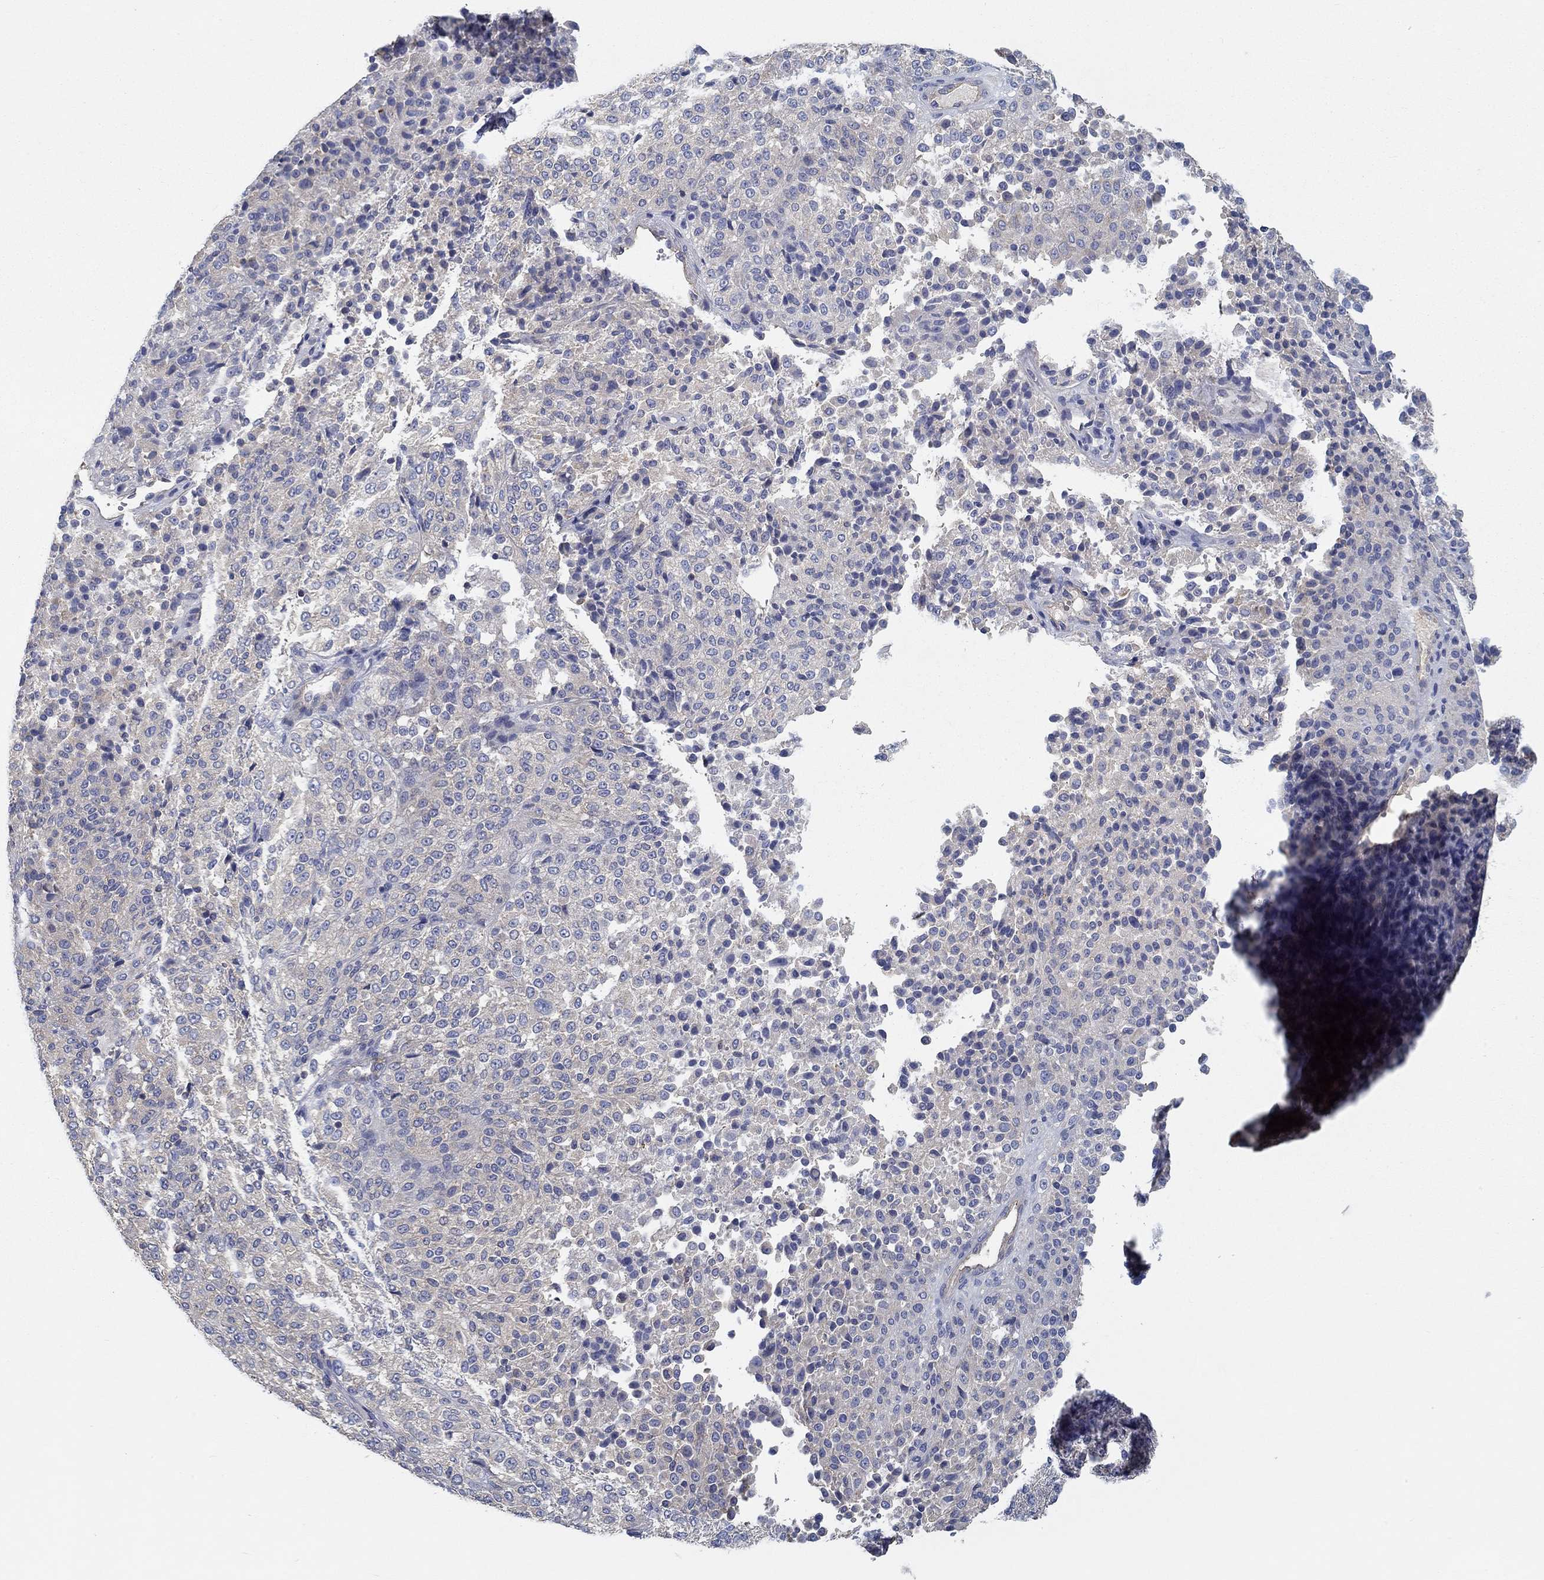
{"staining": {"intensity": "negative", "quantity": "none", "location": "none"}, "tissue": "melanoma", "cell_type": "Tumor cells", "image_type": "cancer", "snomed": [{"axis": "morphology", "description": "Malignant melanoma, Metastatic site"}, {"axis": "topography", "description": "Brain"}], "caption": "Tumor cells are negative for brown protein staining in malignant melanoma (metastatic site). The staining was performed using DAB to visualize the protein expression in brown, while the nuclei were stained in blue with hematoxylin (Magnification: 20x).", "gene": "BBOF1", "patient": {"sex": "female", "age": 56}}